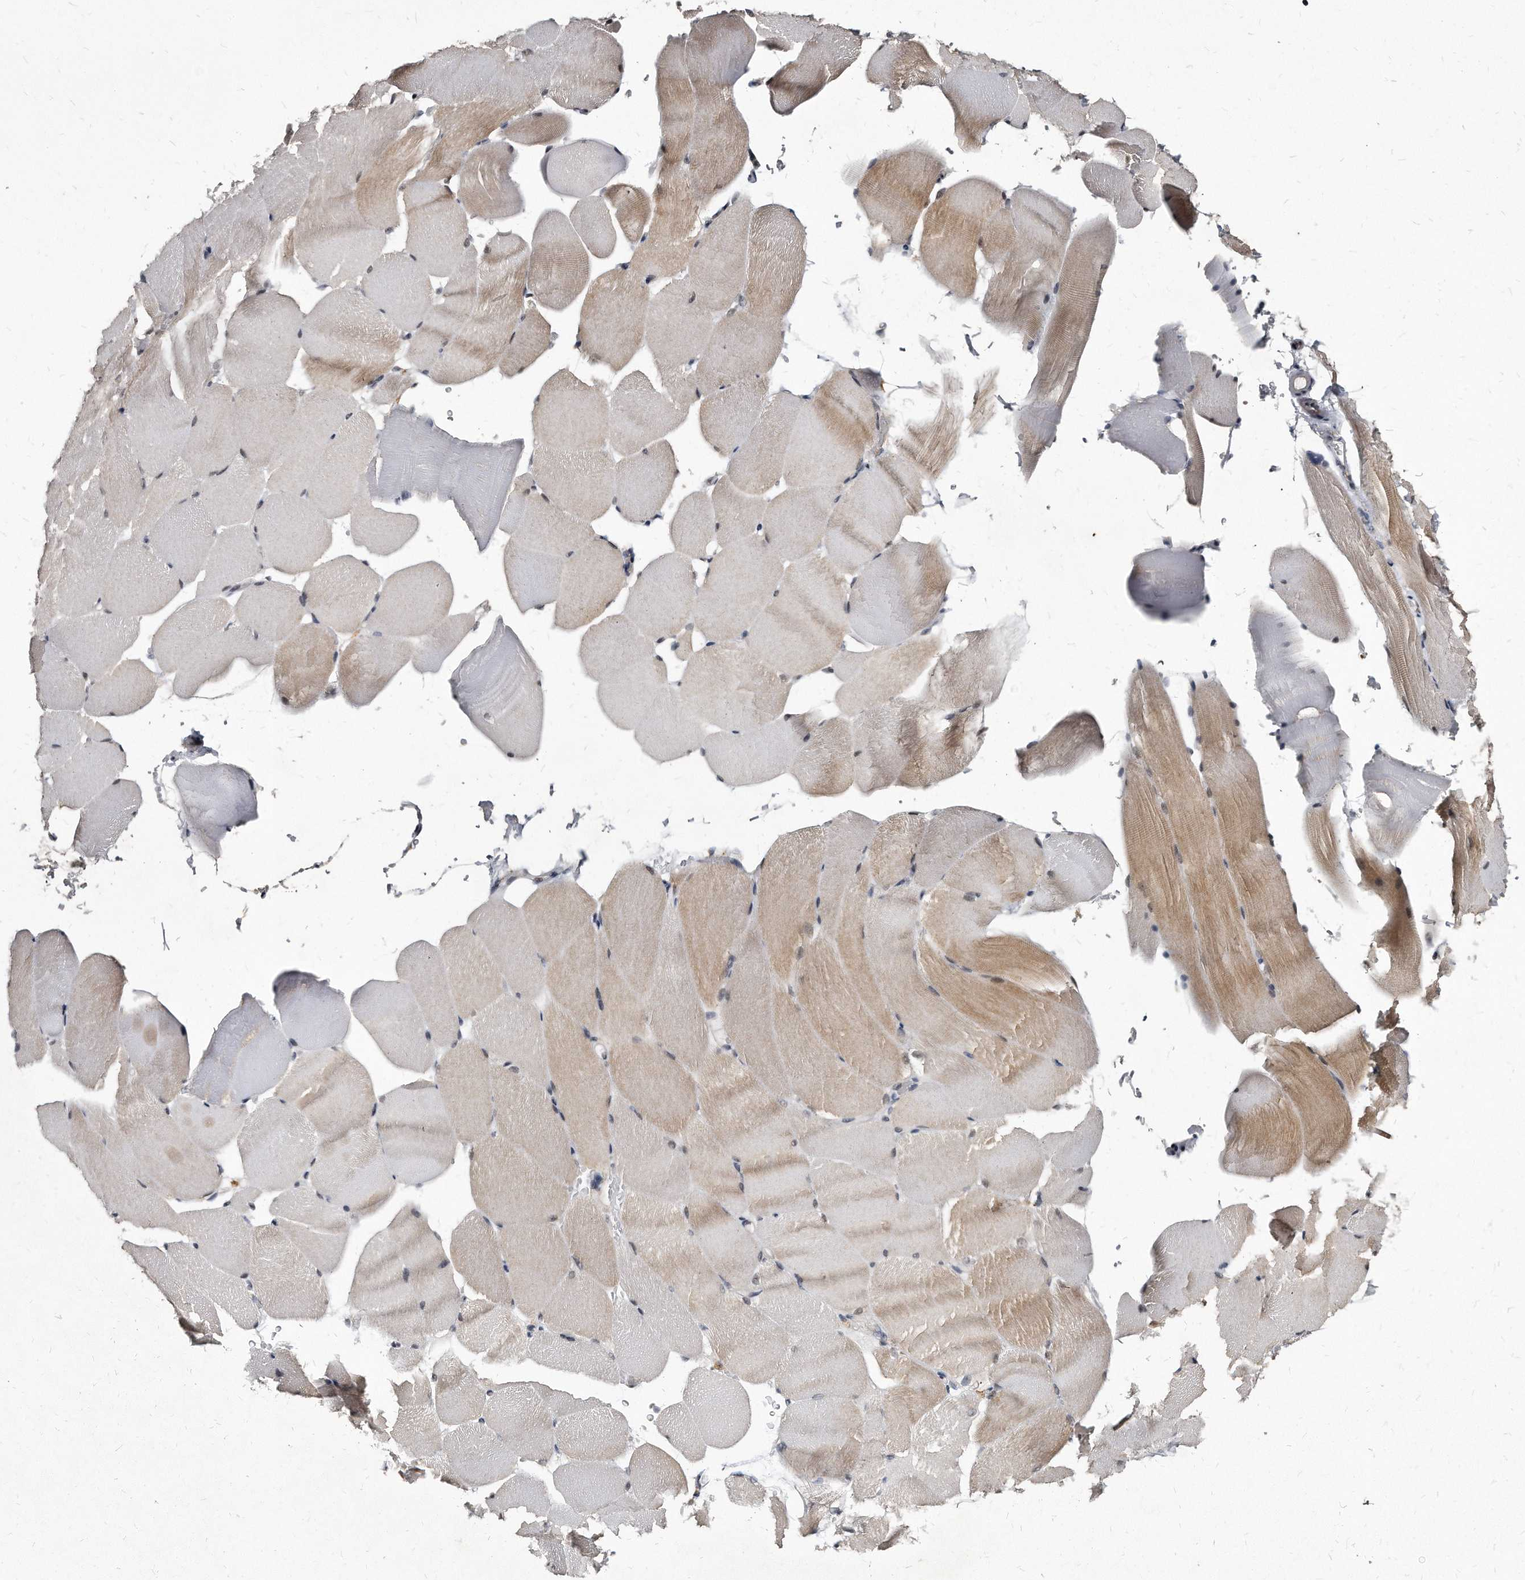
{"staining": {"intensity": "weak", "quantity": "<25%", "location": "cytoplasmic/membranous"}, "tissue": "skeletal muscle", "cell_type": "Myocytes", "image_type": "normal", "snomed": [{"axis": "morphology", "description": "Normal tissue, NOS"}, {"axis": "topography", "description": "Skeletal muscle"}, {"axis": "topography", "description": "Parathyroid gland"}], "caption": "The histopathology image displays no staining of myocytes in unremarkable skeletal muscle. The staining was performed using DAB (3,3'-diaminobenzidine) to visualize the protein expression in brown, while the nuclei were stained in blue with hematoxylin (Magnification: 20x).", "gene": "KLHDC3", "patient": {"sex": "female", "age": 37}}